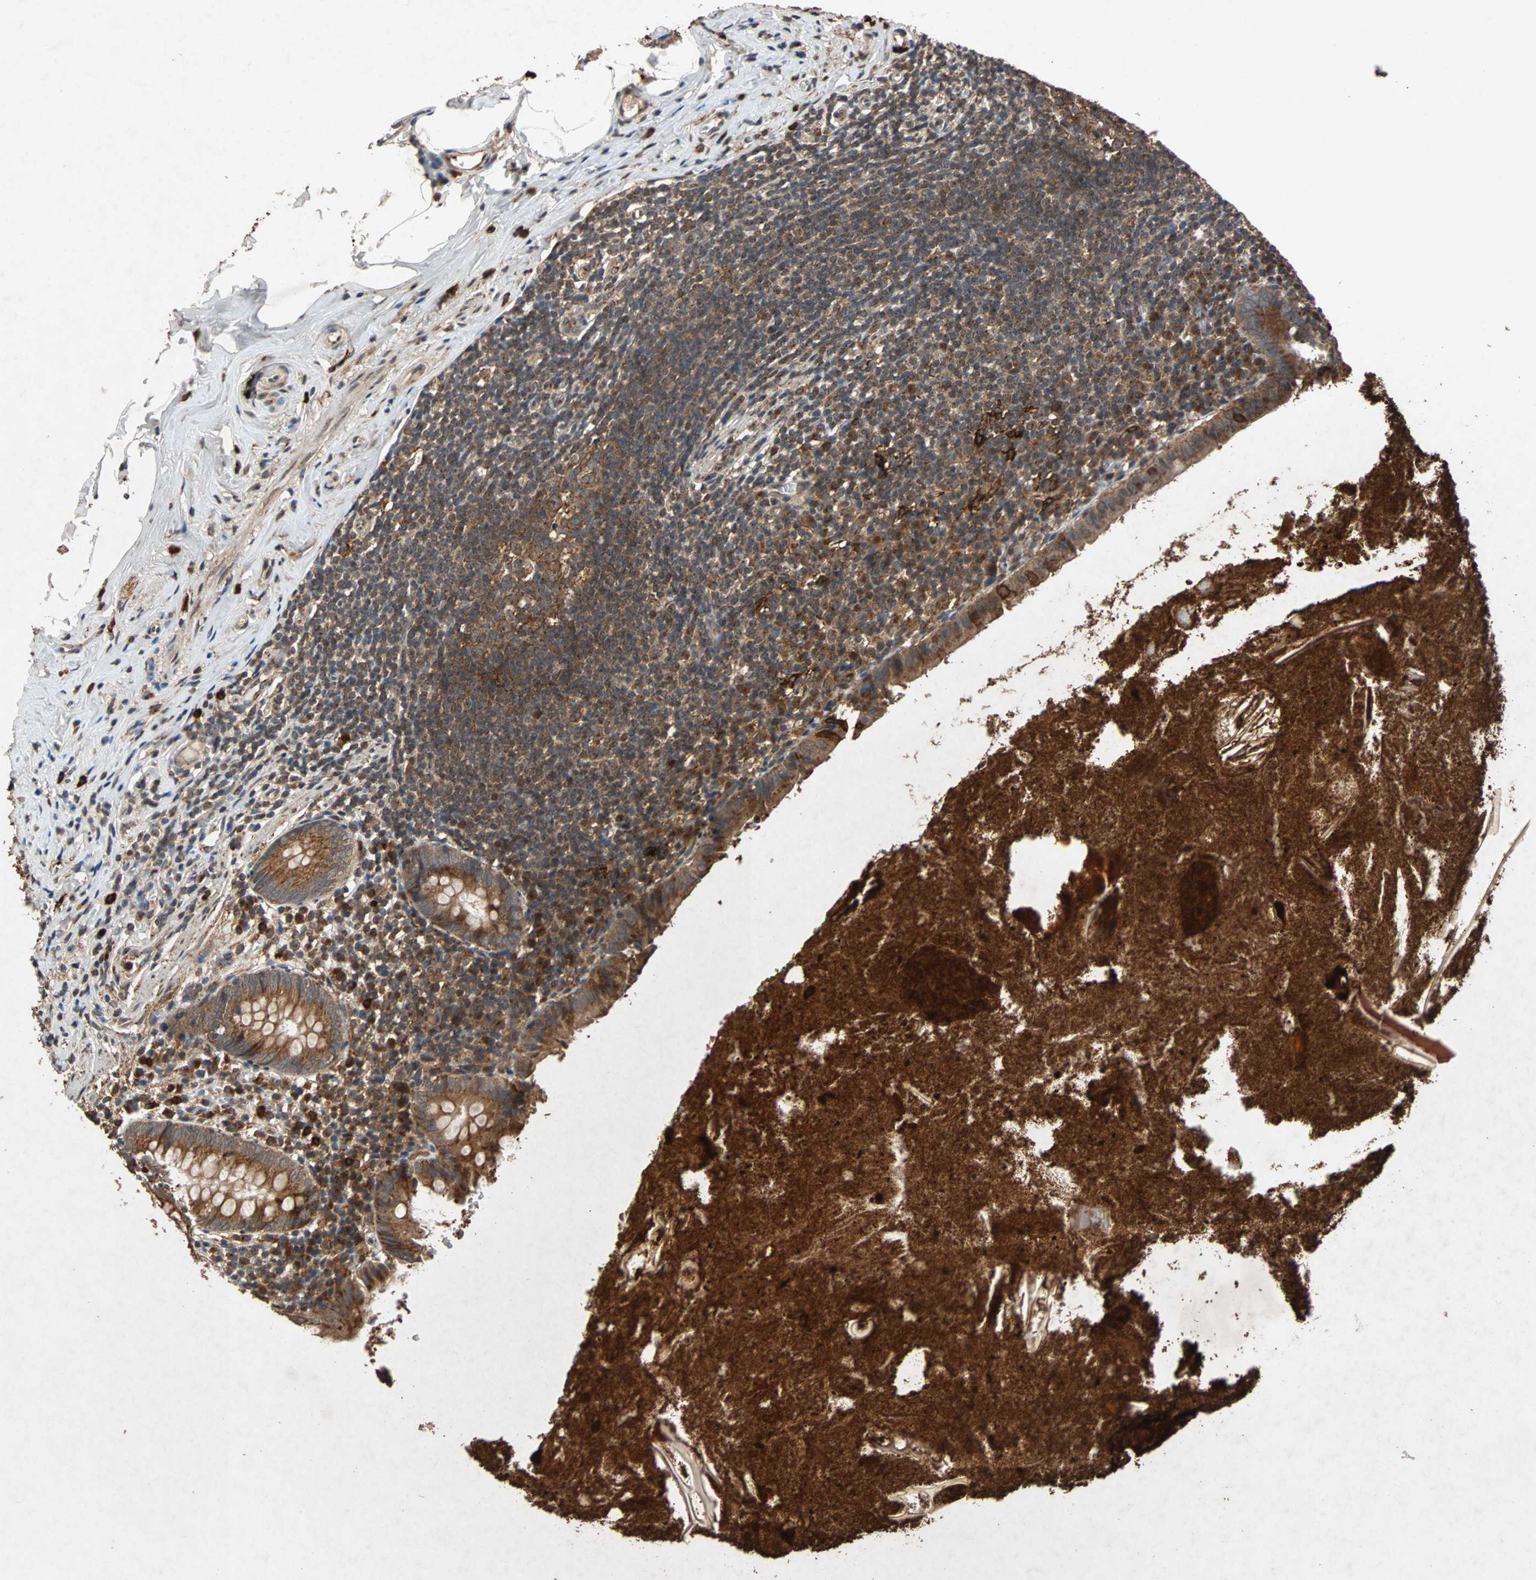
{"staining": {"intensity": "strong", "quantity": ">75%", "location": "cytoplasmic/membranous"}, "tissue": "appendix", "cell_type": "Glandular cells", "image_type": "normal", "snomed": [{"axis": "morphology", "description": "Normal tissue, NOS"}, {"axis": "topography", "description": "Appendix"}], "caption": "About >75% of glandular cells in benign appendix demonstrate strong cytoplasmic/membranous protein expression as visualized by brown immunohistochemical staining.", "gene": "USP31", "patient": {"sex": "male", "age": 52}}